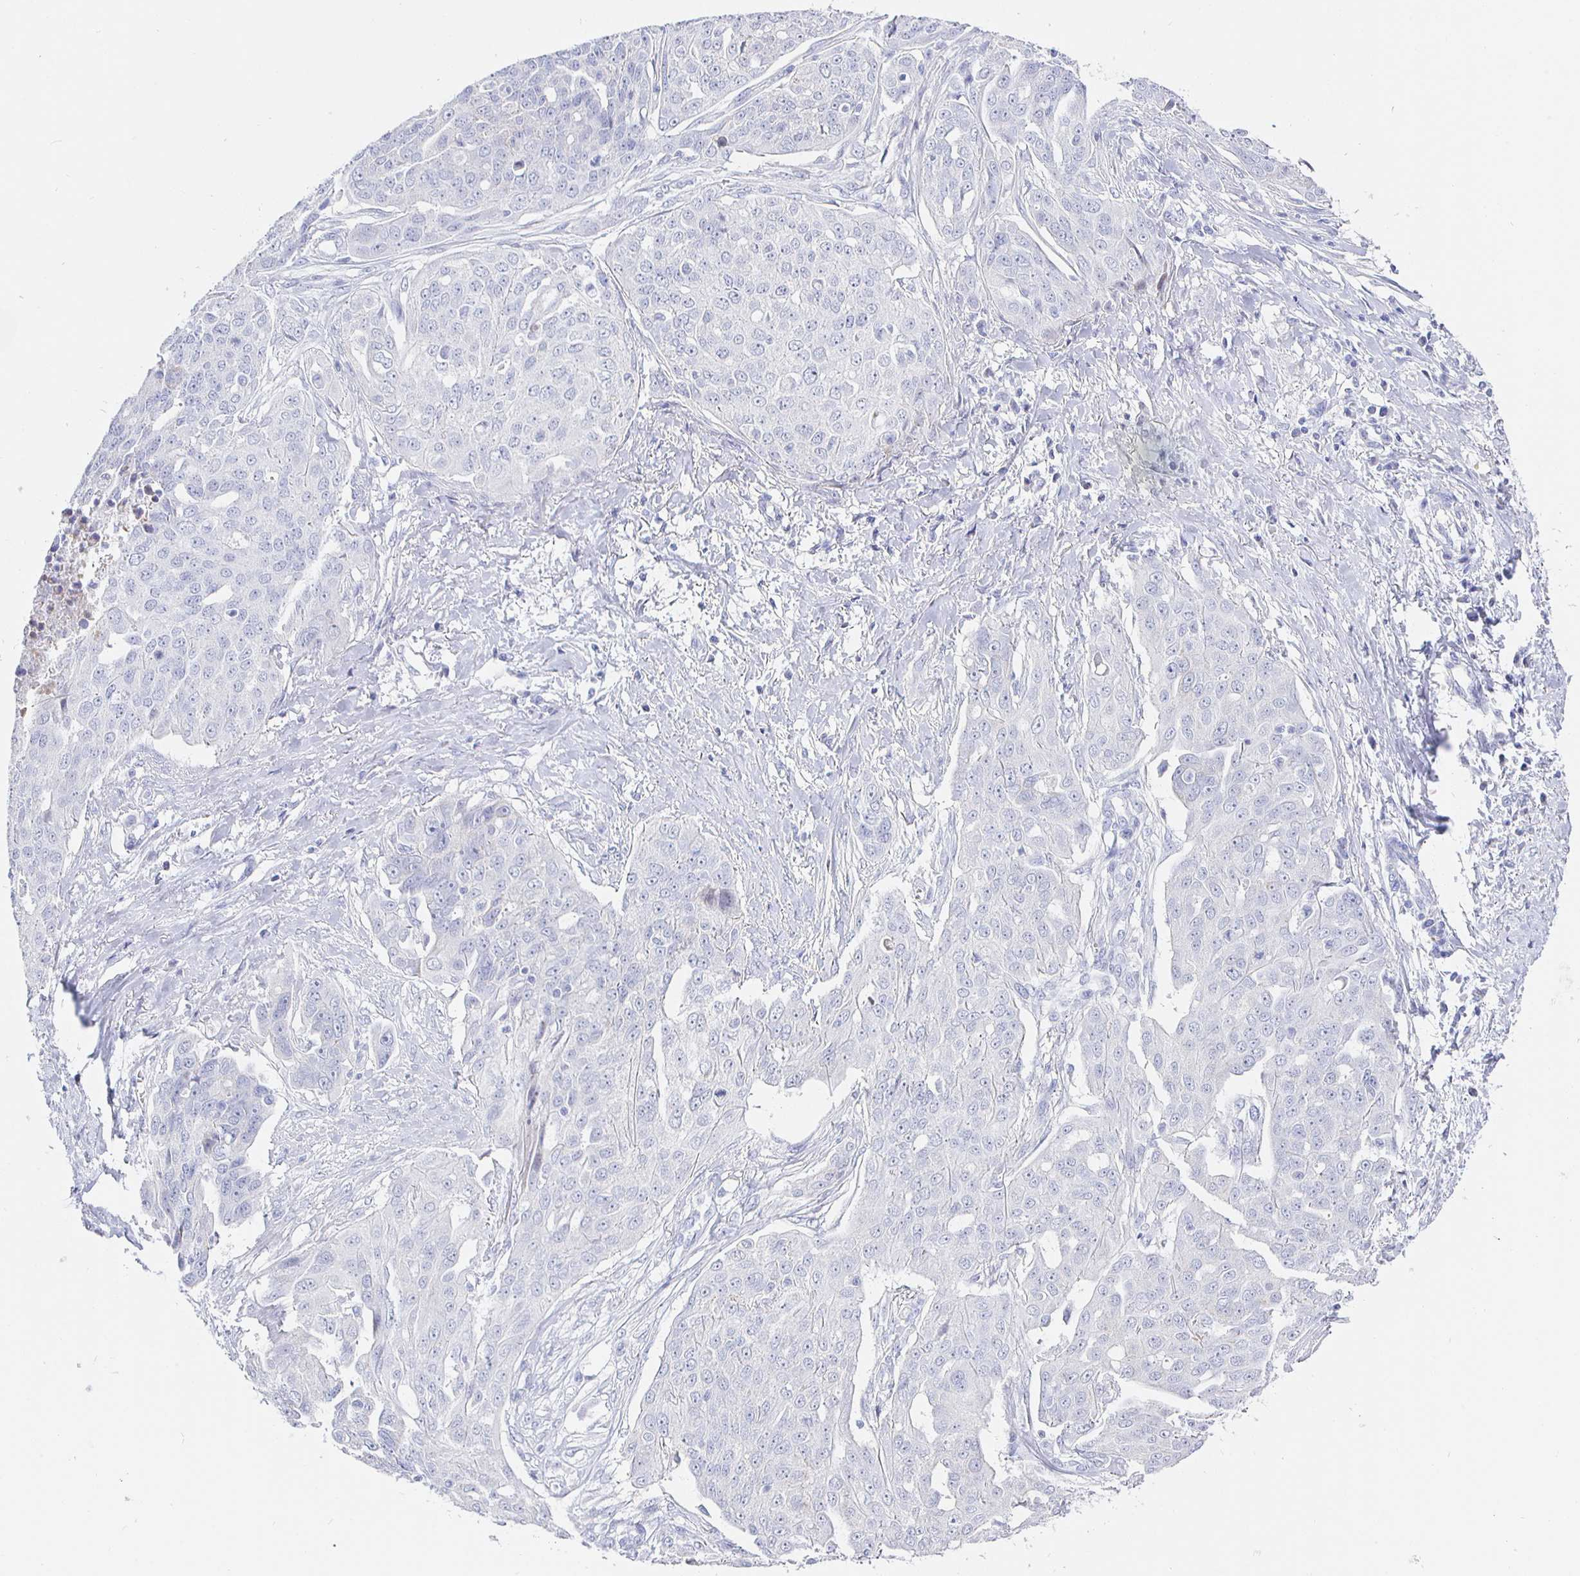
{"staining": {"intensity": "negative", "quantity": "none", "location": "none"}, "tissue": "ovarian cancer", "cell_type": "Tumor cells", "image_type": "cancer", "snomed": [{"axis": "morphology", "description": "Carcinoma, endometroid"}, {"axis": "topography", "description": "Ovary"}], "caption": "Protein analysis of ovarian endometroid carcinoma shows no significant expression in tumor cells.", "gene": "CR2", "patient": {"sex": "female", "age": 70}}